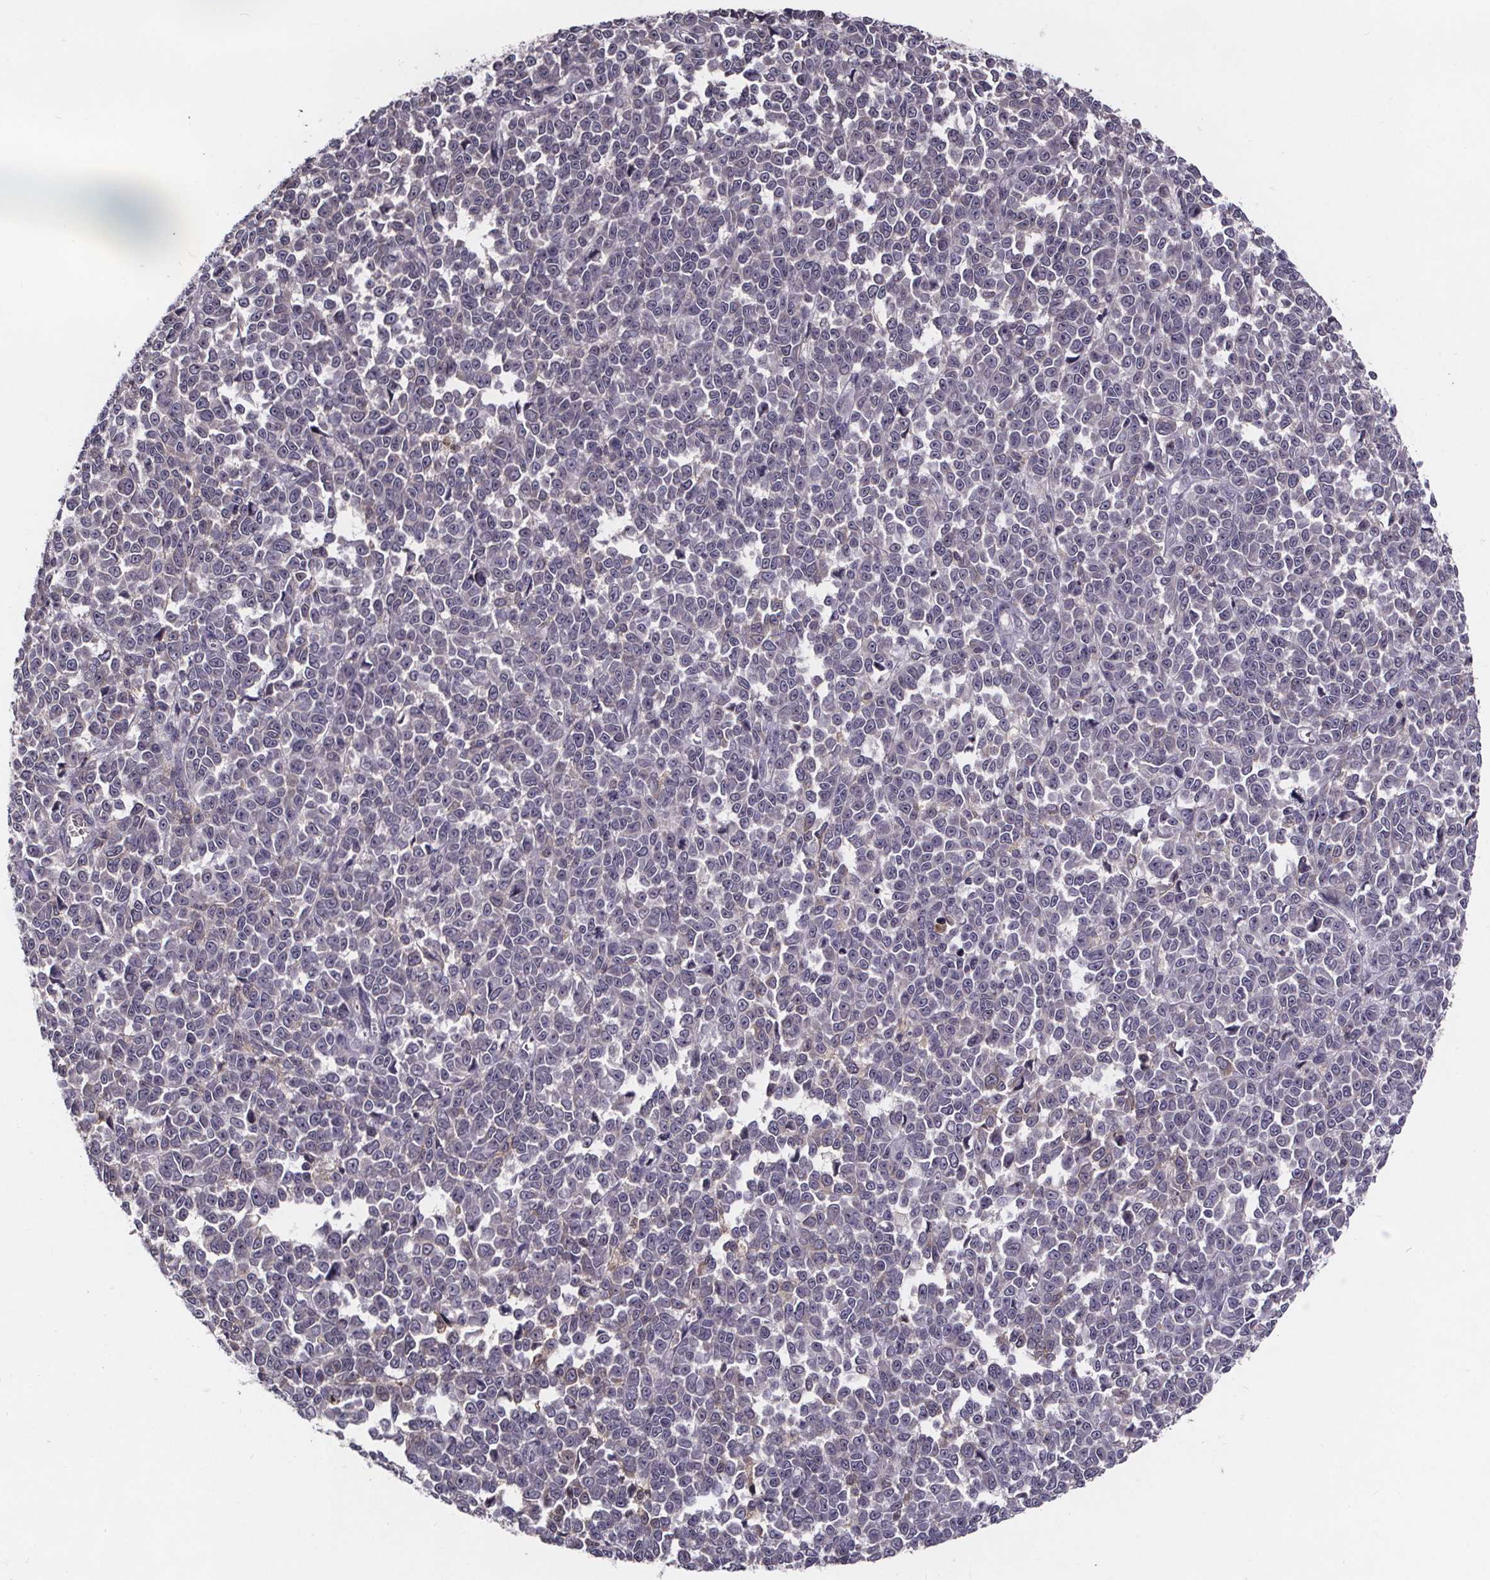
{"staining": {"intensity": "negative", "quantity": "none", "location": "none"}, "tissue": "melanoma", "cell_type": "Tumor cells", "image_type": "cancer", "snomed": [{"axis": "morphology", "description": "Malignant melanoma, NOS"}, {"axis": "topography", "description": "Skin"}], "caption": "Melanoma was stained to show a protein in brown. There is no significant positivity in tumor cells. (Immunohistochemistry (ihc), brightfield microscopy, high magnification).", "gene": "NPHP4", "patient": {"sex": "female", "age": 95}}